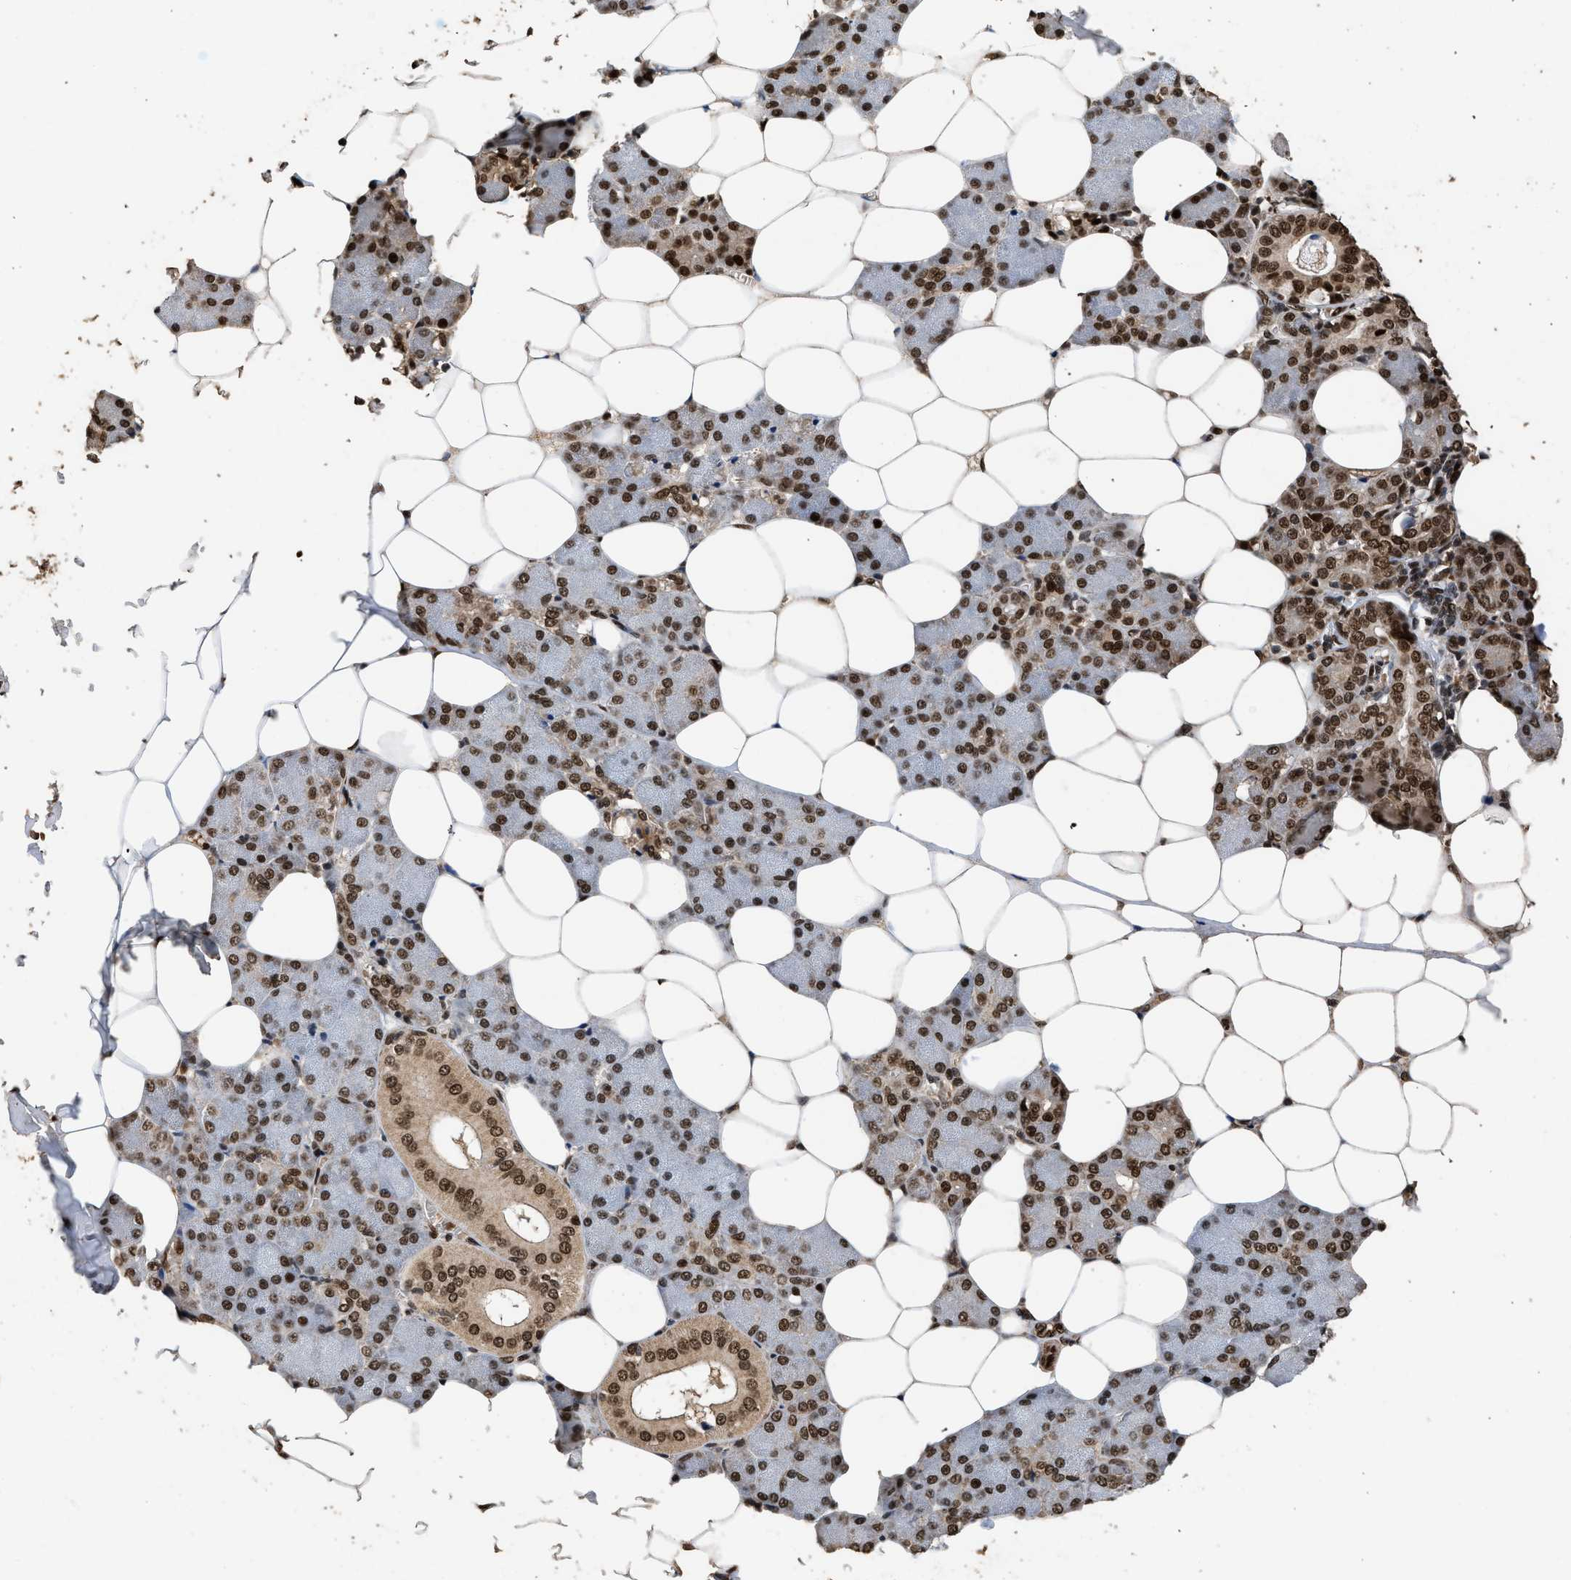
{"staining": {"intensity": "strong", "quantity": ">75%", "location": "nuclear"}, "tissue": "salivary gland", "cell_type": "Glandular cells", "image_type": "normal", "snomed": [{"axis": "morphology", "description": "Normal tissue, NOS"}, {"axis": "morphology", "description": "Adenoma, NOS"}, {"axis": "topography", "description": "Salivary gland"}], "caption": "About >75% of glandular cells in normal human salivary gland exhibit strong nuclear protein staining as visualized by brown immunohistochemical staining.", "gene": "PPP4R3B", "patient": {"sex": "female", "age": 32}}